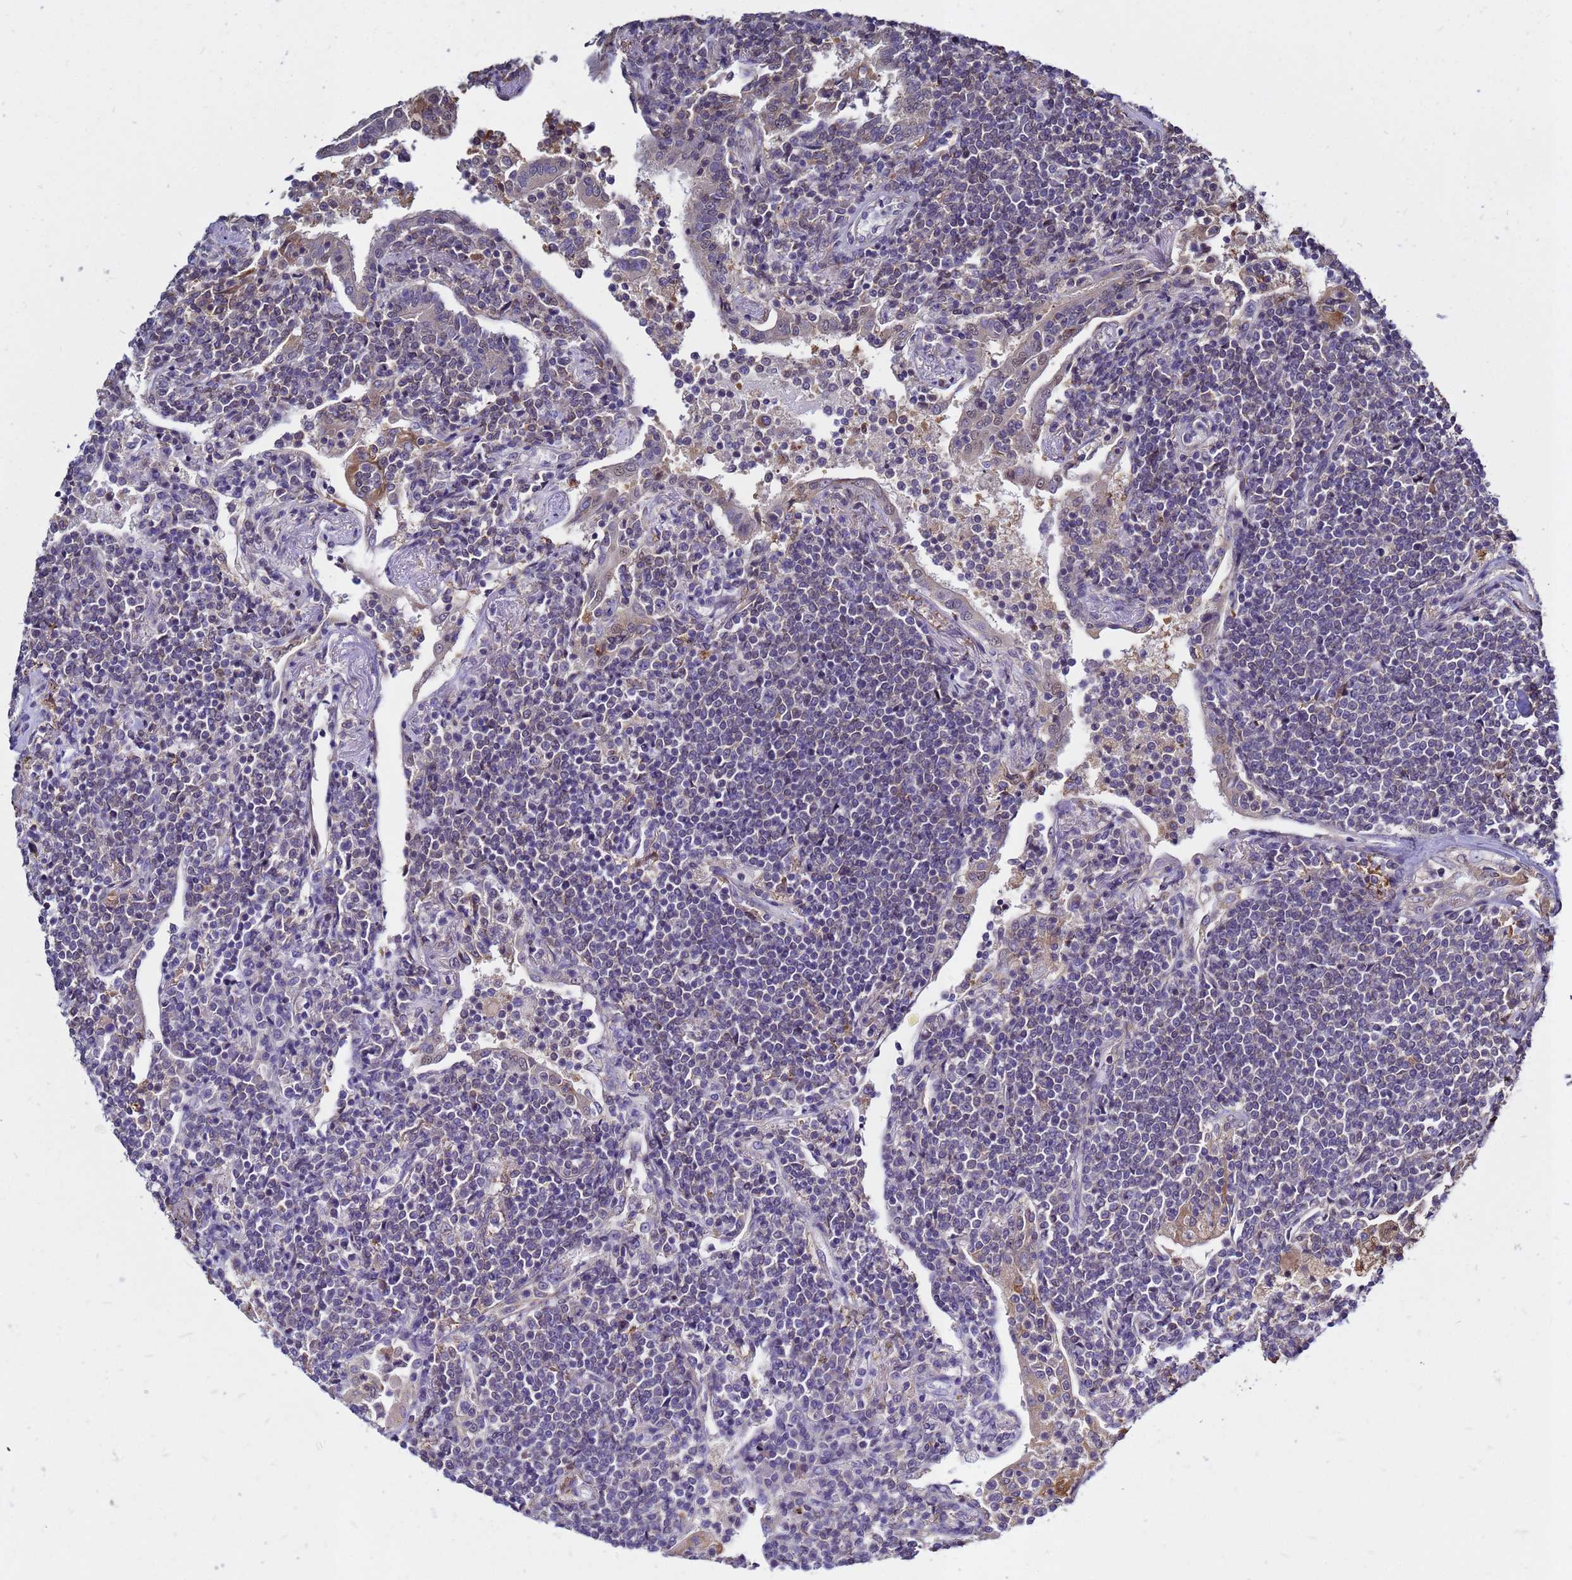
{"staining": {"intensity": "negative", "quantity": "none", "location": "none"}, "tissue": "lymphoma", "cell_type": "Tumor cells", "image_type": "cancer", "snomed": [{"axis": "morphology", "description": "Malignant lymphoma, non-Hodgkin's type, Low grade"}, {"axis": "topography", "description": "Lung"}], "caption": "Protein analysis of lymphoma reveals no significant expression in tumor cells.", "gene": "MOB2", "patient": {"sex": "female", "age": 71}}